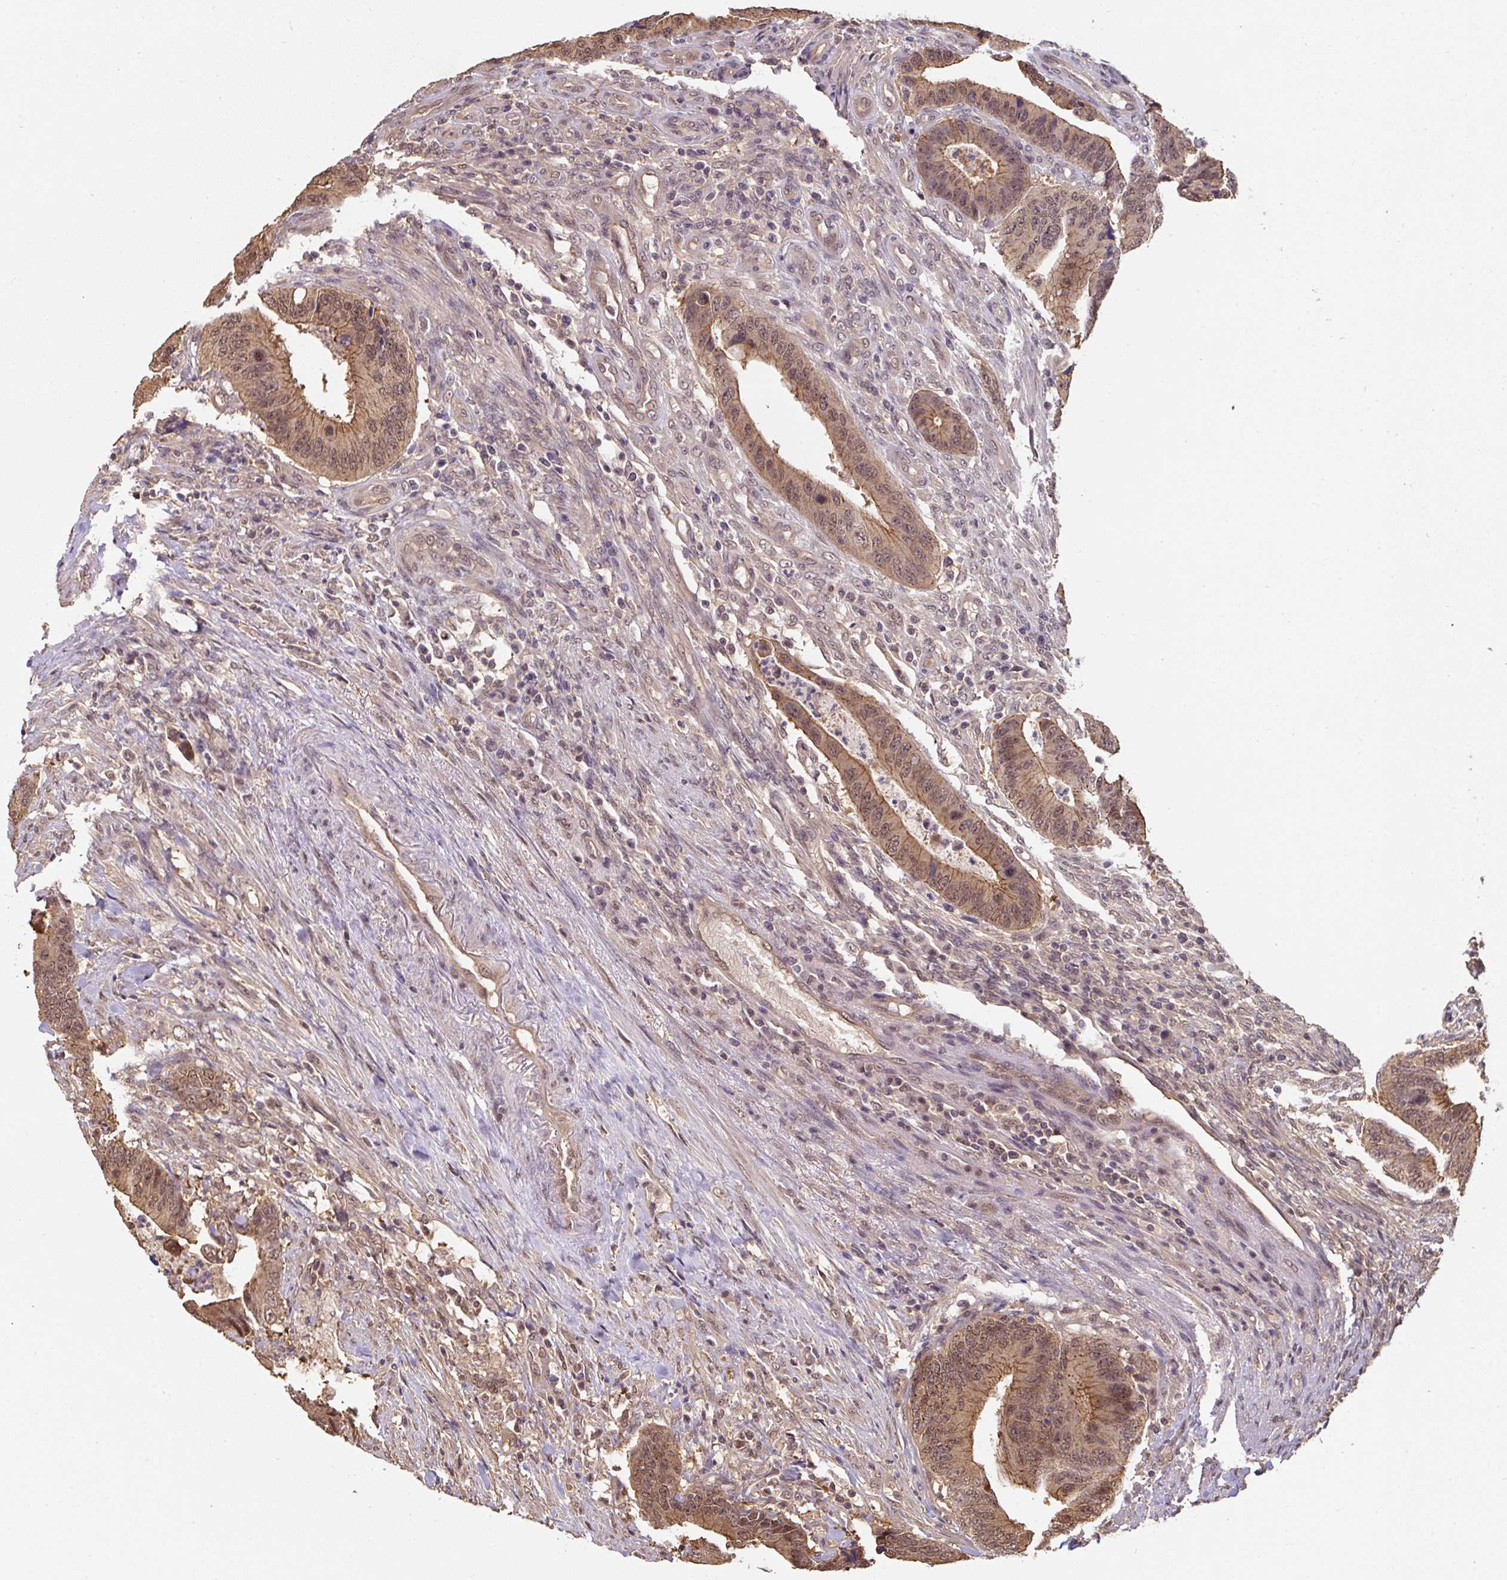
{"staining": {"intensity": "moderate", "quantity": ">75%", "location": "cytoplasmic/membranous,nuclear"}, "tissue": "colorectal cancer", "cell_type": "Tumor cells", "image_type": "cancer", "snomed": [{"axis": "morphology", "description": "Adenocarcinoma, NOS"}, {"axis": "topography", "description": "Colon"}], "caption": "IHC staining of colorectal adenocarcinoma, which reveals medium levels of moderate cytoplasmic/membranous and nuclear expression in approximately >75% of tumor cells indicating moderate cytoplasmic/membranous and nuclear protein staining. The staining was performed using DAB (3,3'-diaminobenzidine) (brown) for protein detection and nuclei were counterstained in hematoxylin (blue).", "gene": "ST13", "patient": {"sex": "male", "age": 87}}